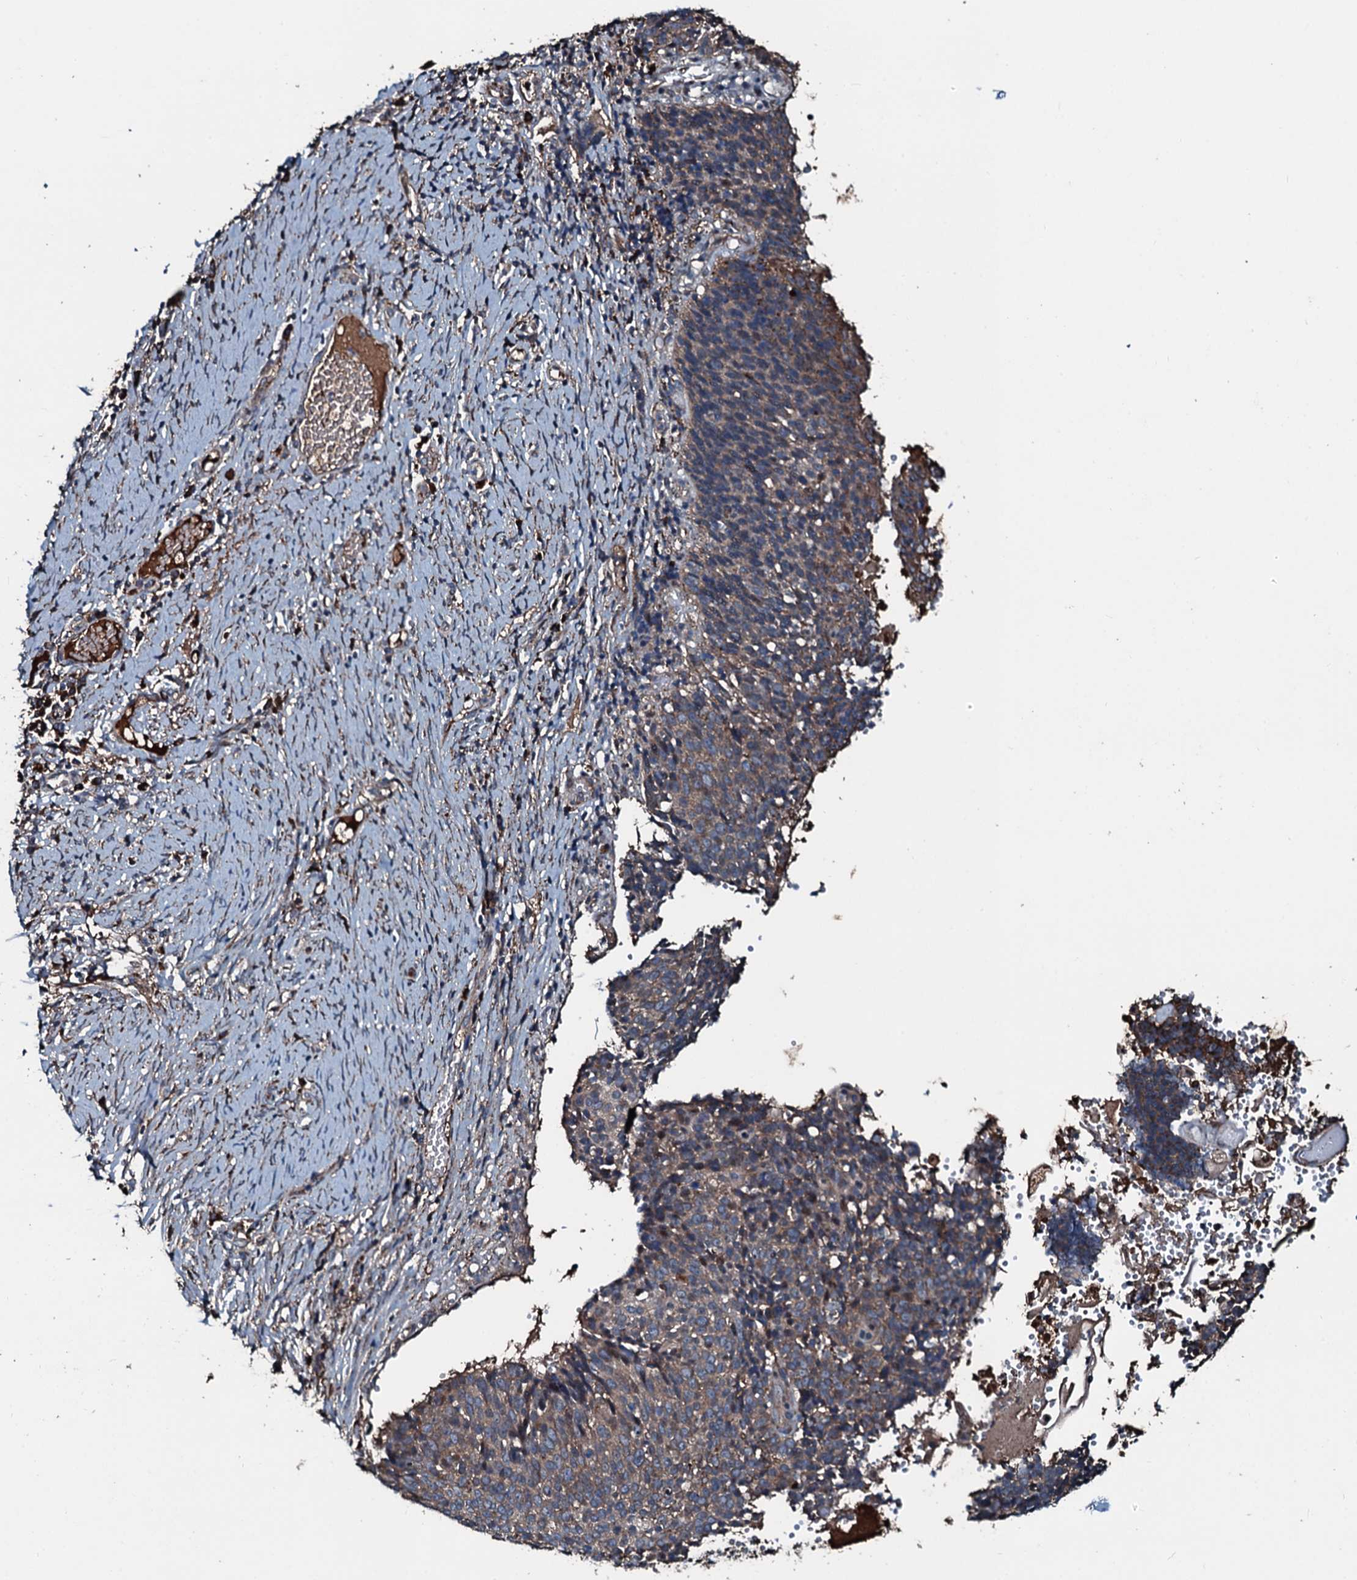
{"staining": {"intensity": "moderate", "quantity": ">75%", "location": "cytoplasmic/membranous"}, "tissue": "cervical cancer", "cell_type": "Tumor cells", "image_type": "cancer", "snomed": [{"axis": "morphology", "description": "Normal tissue, NOS"}, {"axis": "morphology", "description": "Squamous cell carcinoma, NOS"}, {"axis": "topography", "description": "Cervix"}], "caption": "The histopathology image exhibits staining of cervical squamous cell carcinoma, revealing moderate cytoplasmic/membranous protein positivity (brown color) within tumor cells.", "gene": "AARS1", "patient": {"sex": "female", "age": 39}}